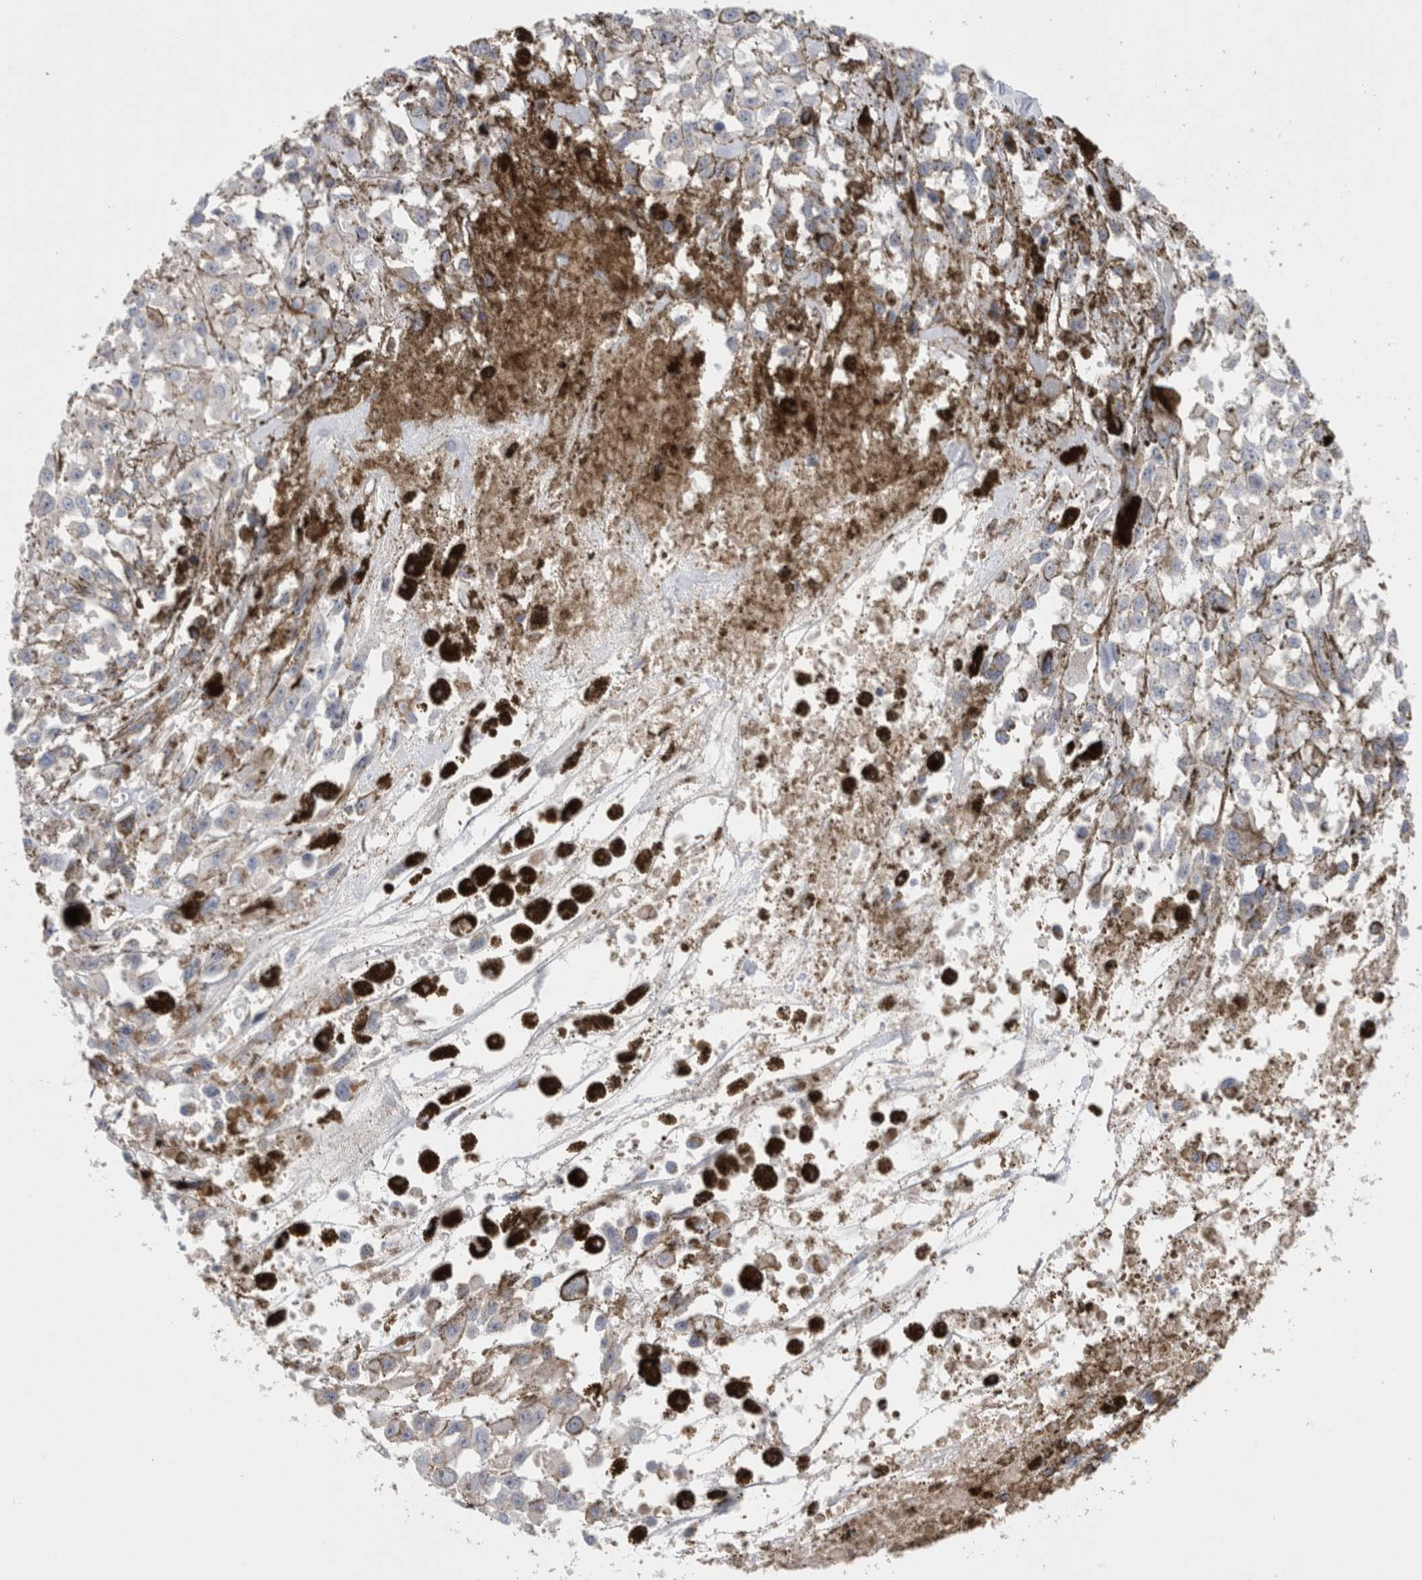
{"staining": {"intensity": "negative", "quantity": "none", "location": "none"}, "tissue": "melanoma", "cell_type": "Tumor cells", "image_type": "cancer", "snomed": [{"axis": "morphology", "description": "Malignant melanoma, Metastatic site"}, {"axis": "topography", "description": "Lymph node"}], "caption": "There is no significant positivity in tumor cells of malignant melanoma (metastatic site). The staining was performed using DAB to visualize the protein expression in brown, while the nuclei were stained in blue with hematoxylin (Magnification: 20x).", "gene": "HPGDS", "patient": {"sex": "male", "age": 59}}